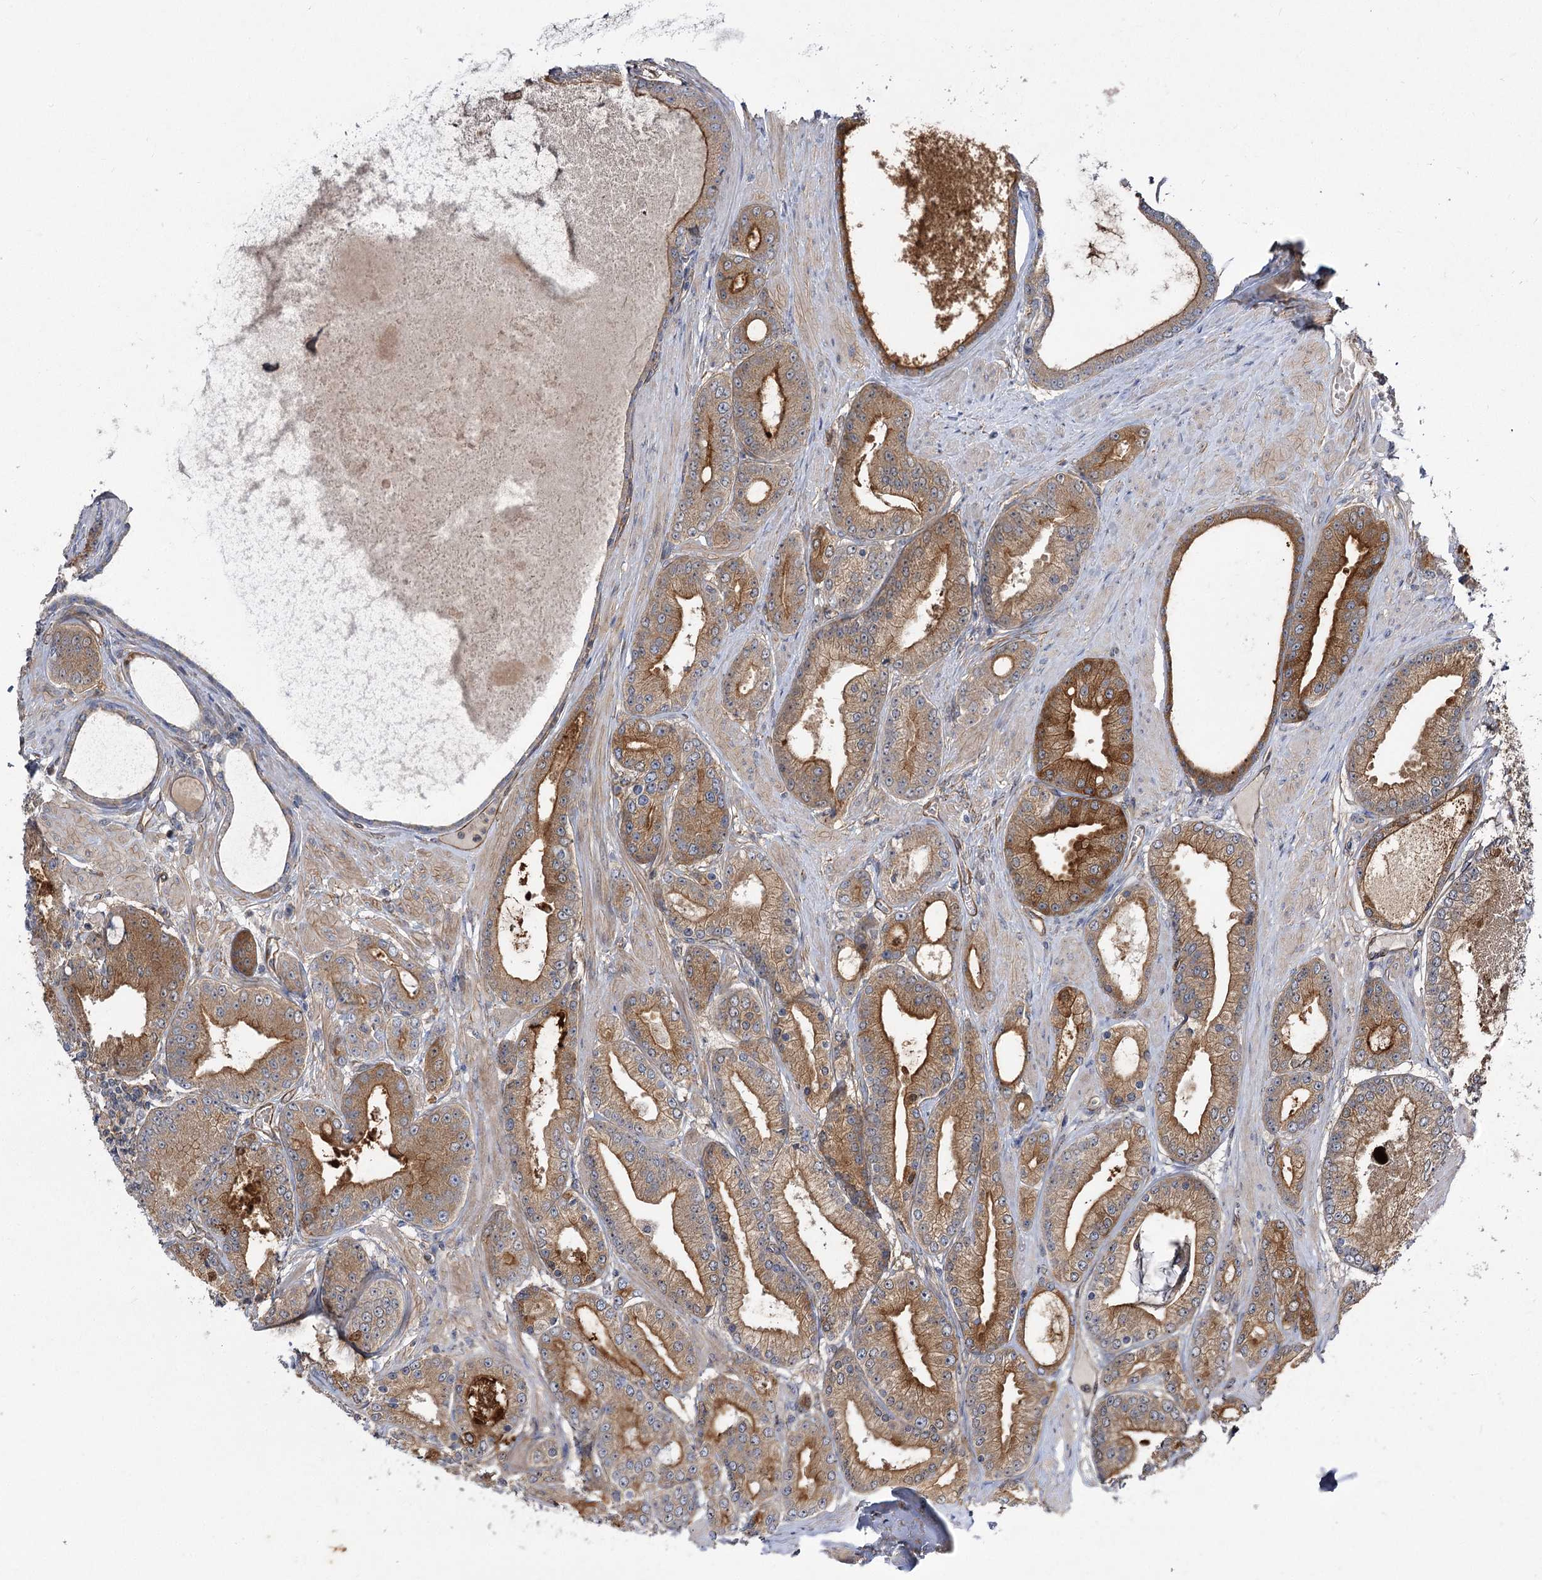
{"staining": {"intensity": "moderate", "quantity": ">75%", "location": "cytoplasmic/membranous"}, "tissue": "prostate cancer", "cell_type": "Tumor cells", "image_type": "cancer", "snomed": [{"axis": "morphology", "description": "Adenocarcinoma, High grade"}, {"axis": "topography", "description": "Prostate"}], "caption": "Prostate cancer stained with immunohistochemistry demonstrates moderate cytoplasmic/membranous positivity in about >75% of tumor cells.", "gene": "SH3BP5L", "patient": {"sex": "male", "age": 59}}